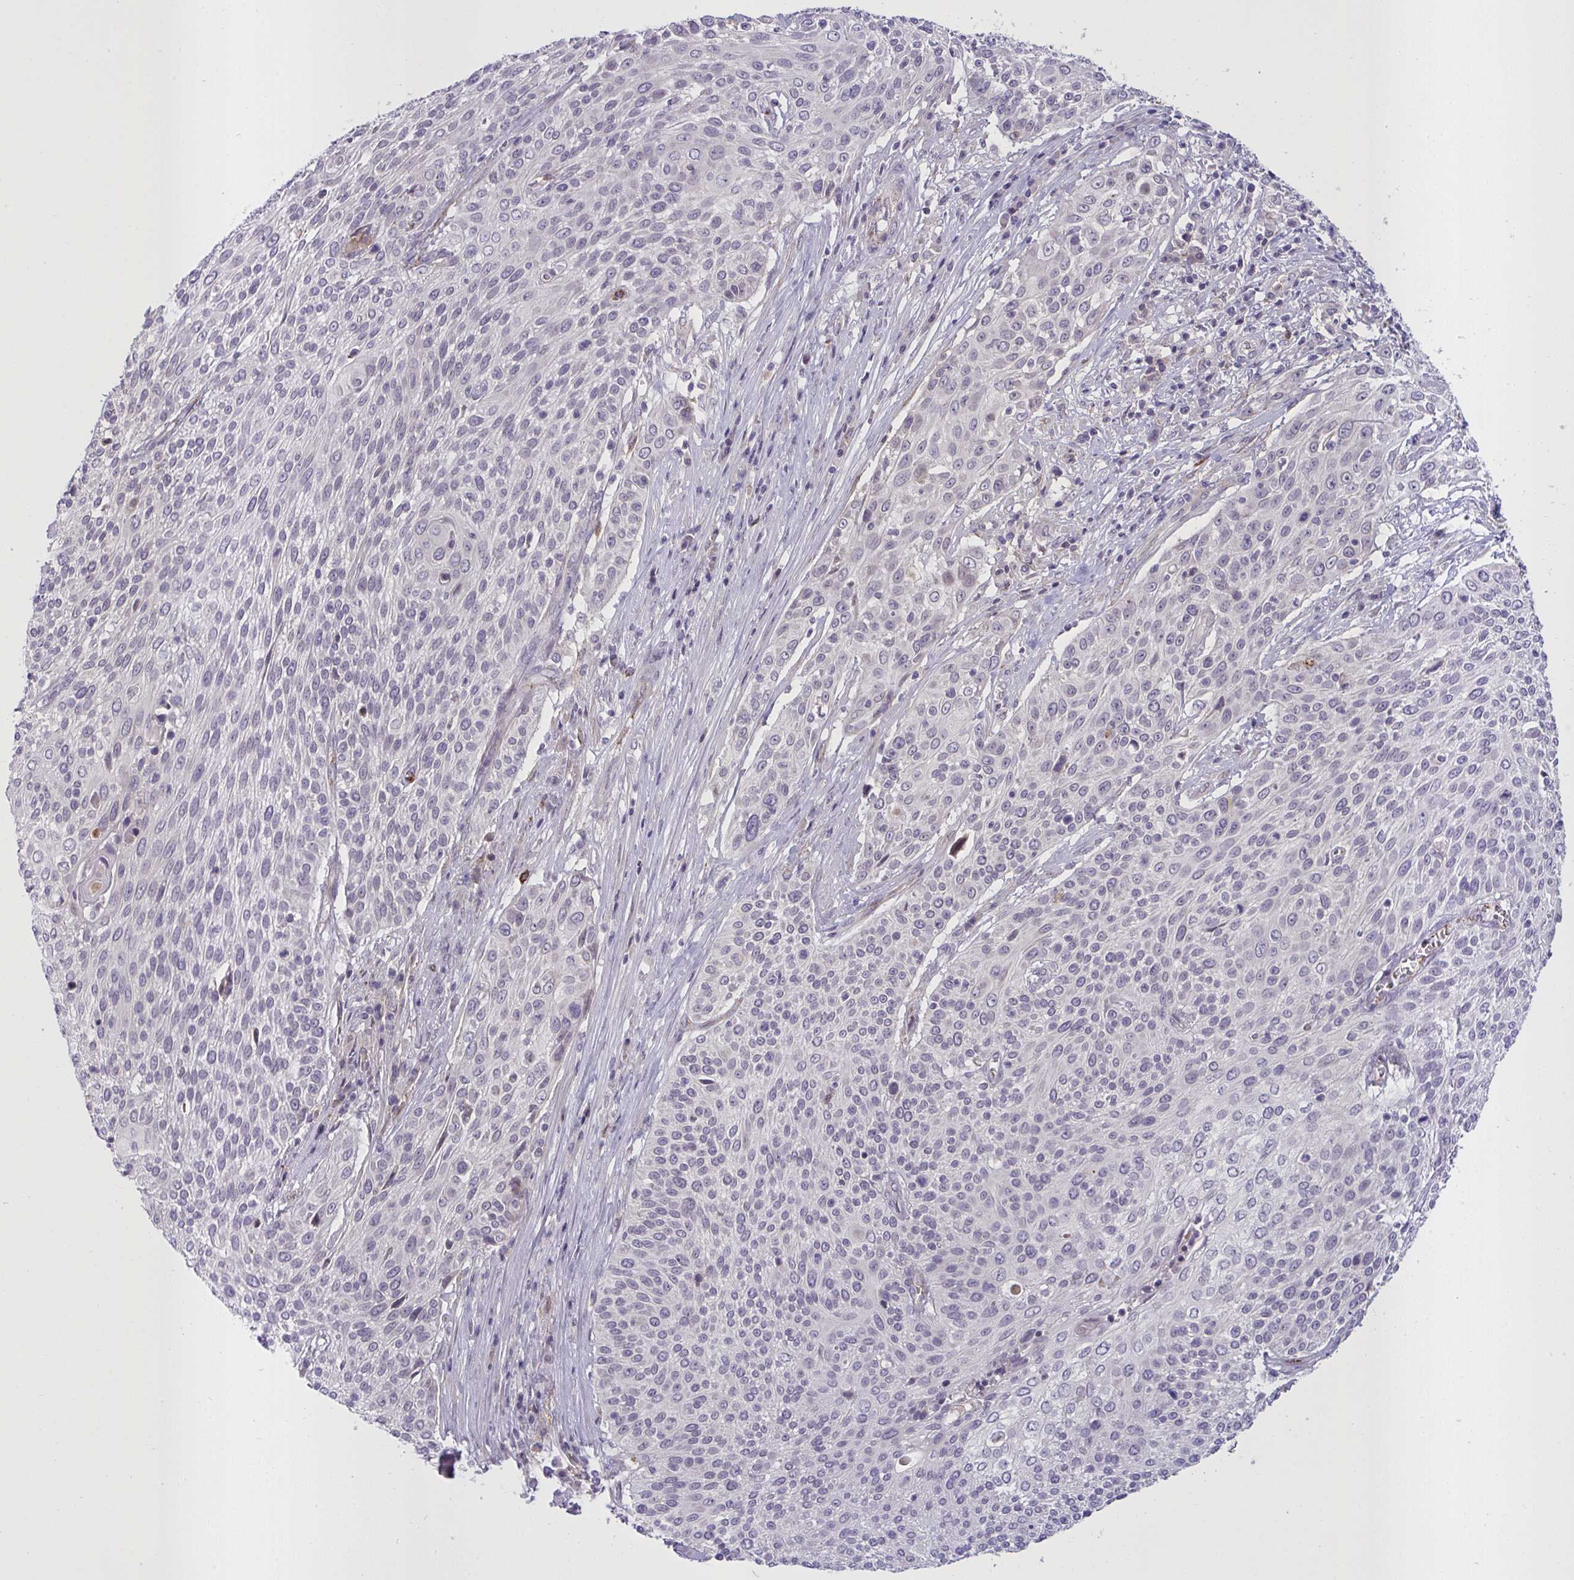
{"staining": {"intensity": "negative", "quantity": "none", "location": "none"}, "tissue": "cervical cancer", "cell_type": "Tumor cells", "image_type": "cancer", "snomed": [{"axis": "morphology", "description": "Squamous cell carcinoma, NOS"}, {"axis": "topography", "description": "Cervix"}], "caption": "Tumor cells are negative for protein expression in human cervical cancer.", "gene": "SEMA6B", "patient": {"sex": "female", "age": 31}}